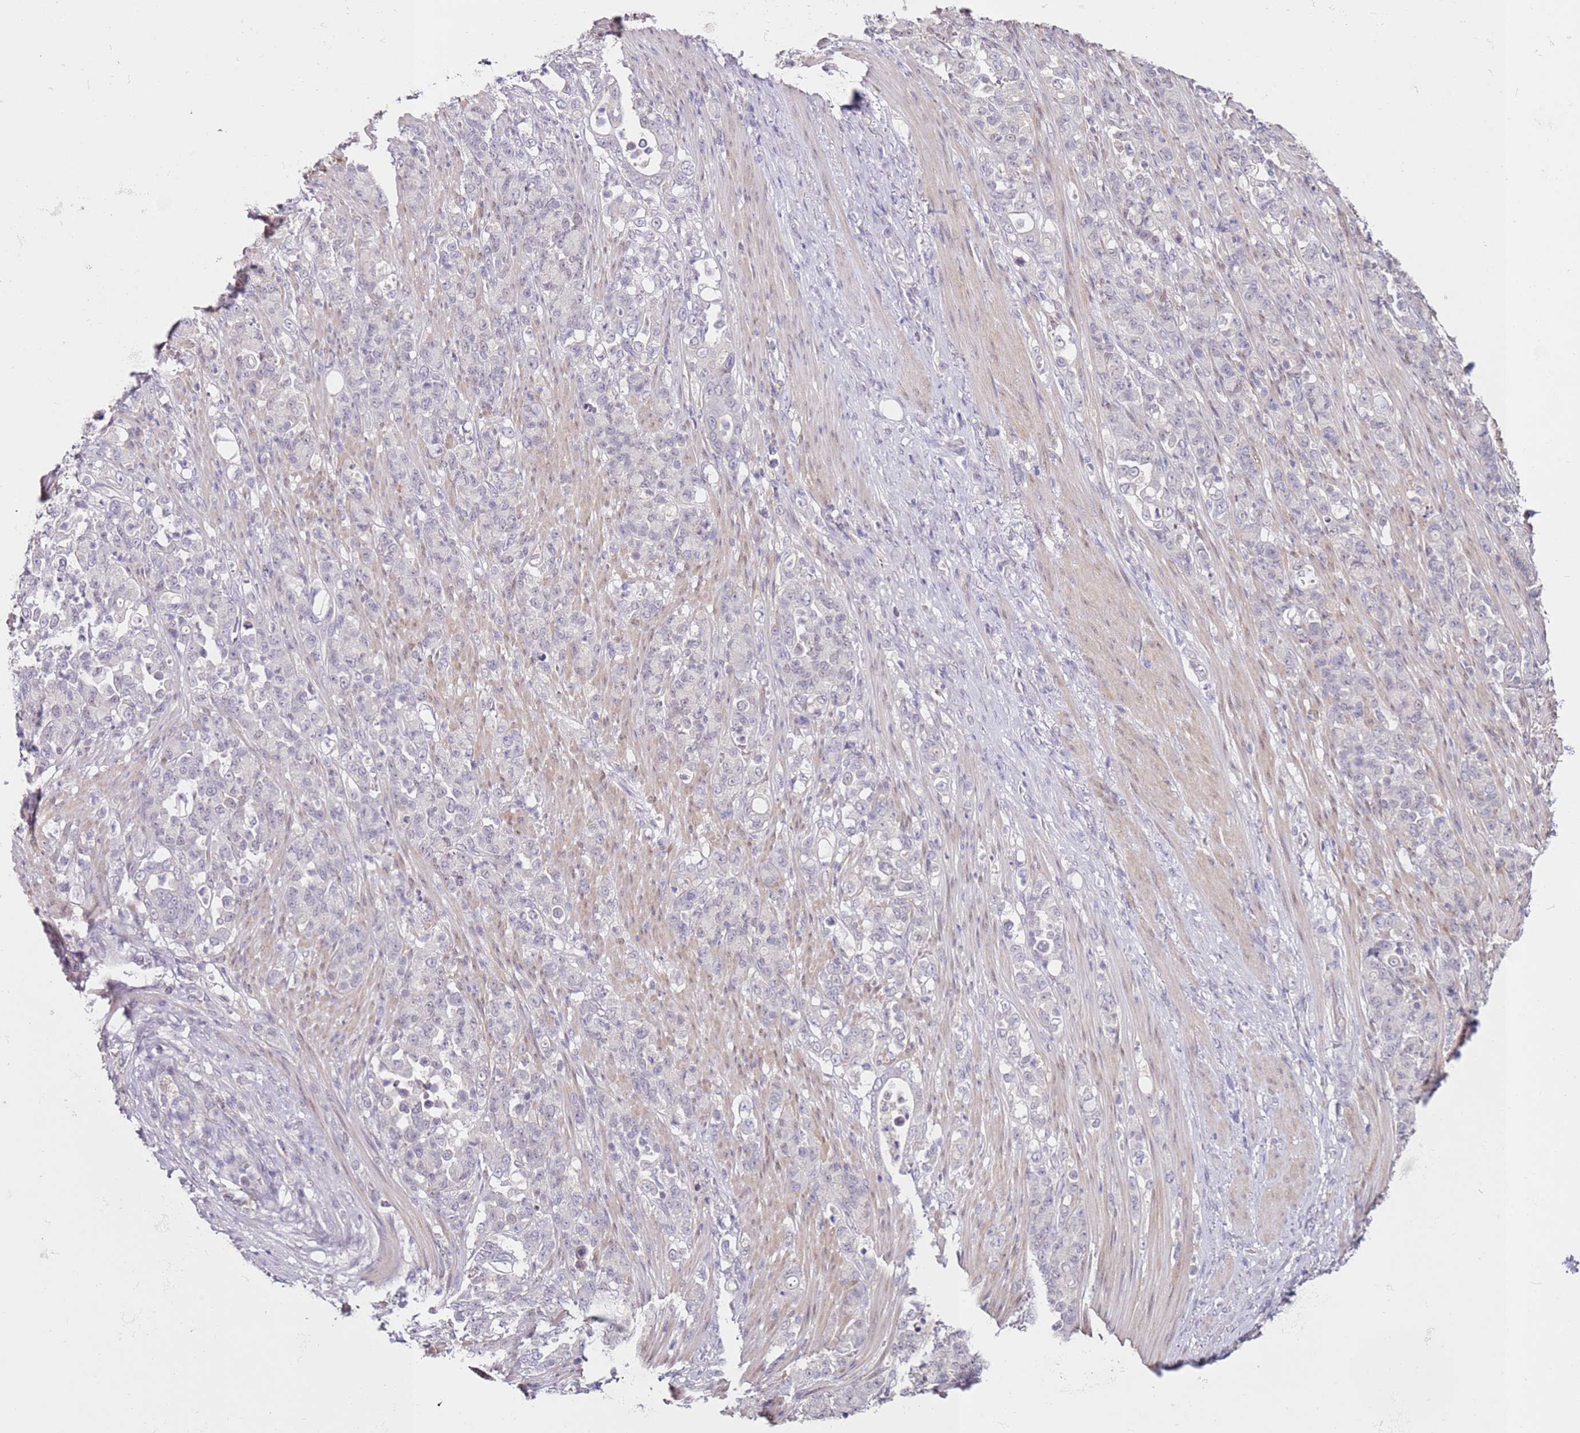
{"staining": {"intensity": "negative", "quantity": "none", "location": "none"}, "tissue": "stomach cancer", "cell_type": "Tumor cells", "image_type": "cancer", "snomed": [{"axis": "morphology", "description": "Normal tissue, NOS"}, {"axis": "morphology", "description": "Adenocarcinoma, NOS"}, {"axis": "topography", "description": "Stomach"}], "caption": "There is no significant positivity in tumor cells of stomach adenocarcinoma. (IHC, brightfield microscopy, high magnification).", "gene": "MDH1", "patient": {"sex": "female", "age": 79}}